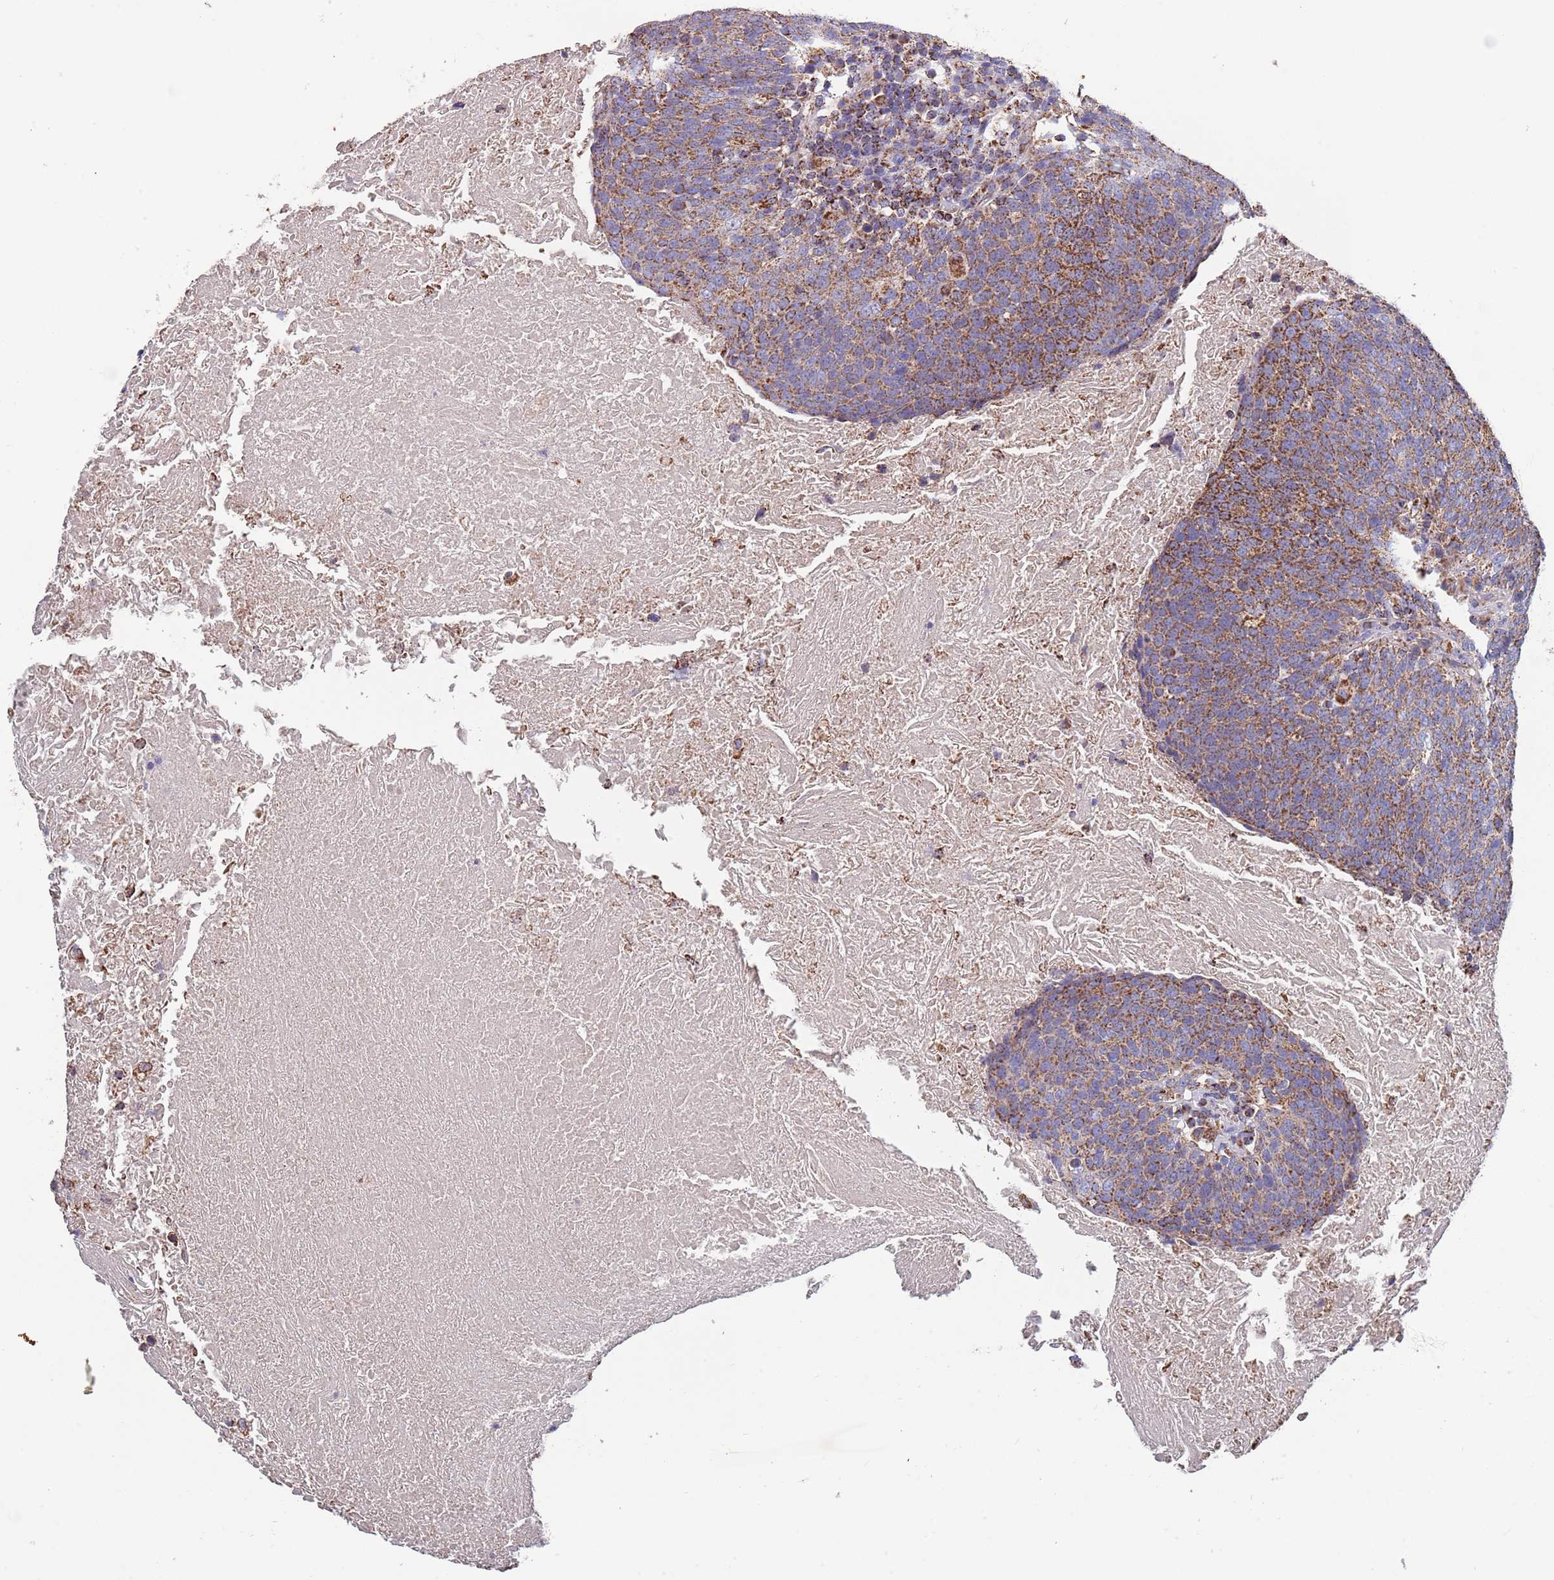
{"staining": {"intensity": "strong", "quantity": ">75%", "location": "cytoplasmic/membranous"}, "tissue": "head and neck cancer", "cell_type": "Tumor cells", "image_type": "cancer", "snomed": [{"axis": "morphology", "description": "Squamous cell carcinoma, NOS"}, {"axis": "morphology", "description": "Squamous cell carcinoma, metastatic, NOS"}, {"axis": "topography", "description": "Lymph node"}, {"axis": "topography", "description": "Head-Neck"}], "caption": "Strong cytoplasmic/membranous staining for a protein is appreciated in about >75% of tumor cells of head and neck cancer (metastatic squamous cell carcinoma) using immunohistochemistry (IHC).", "gene": "PGP", "patient": {"sex": "male", "age": 62}}